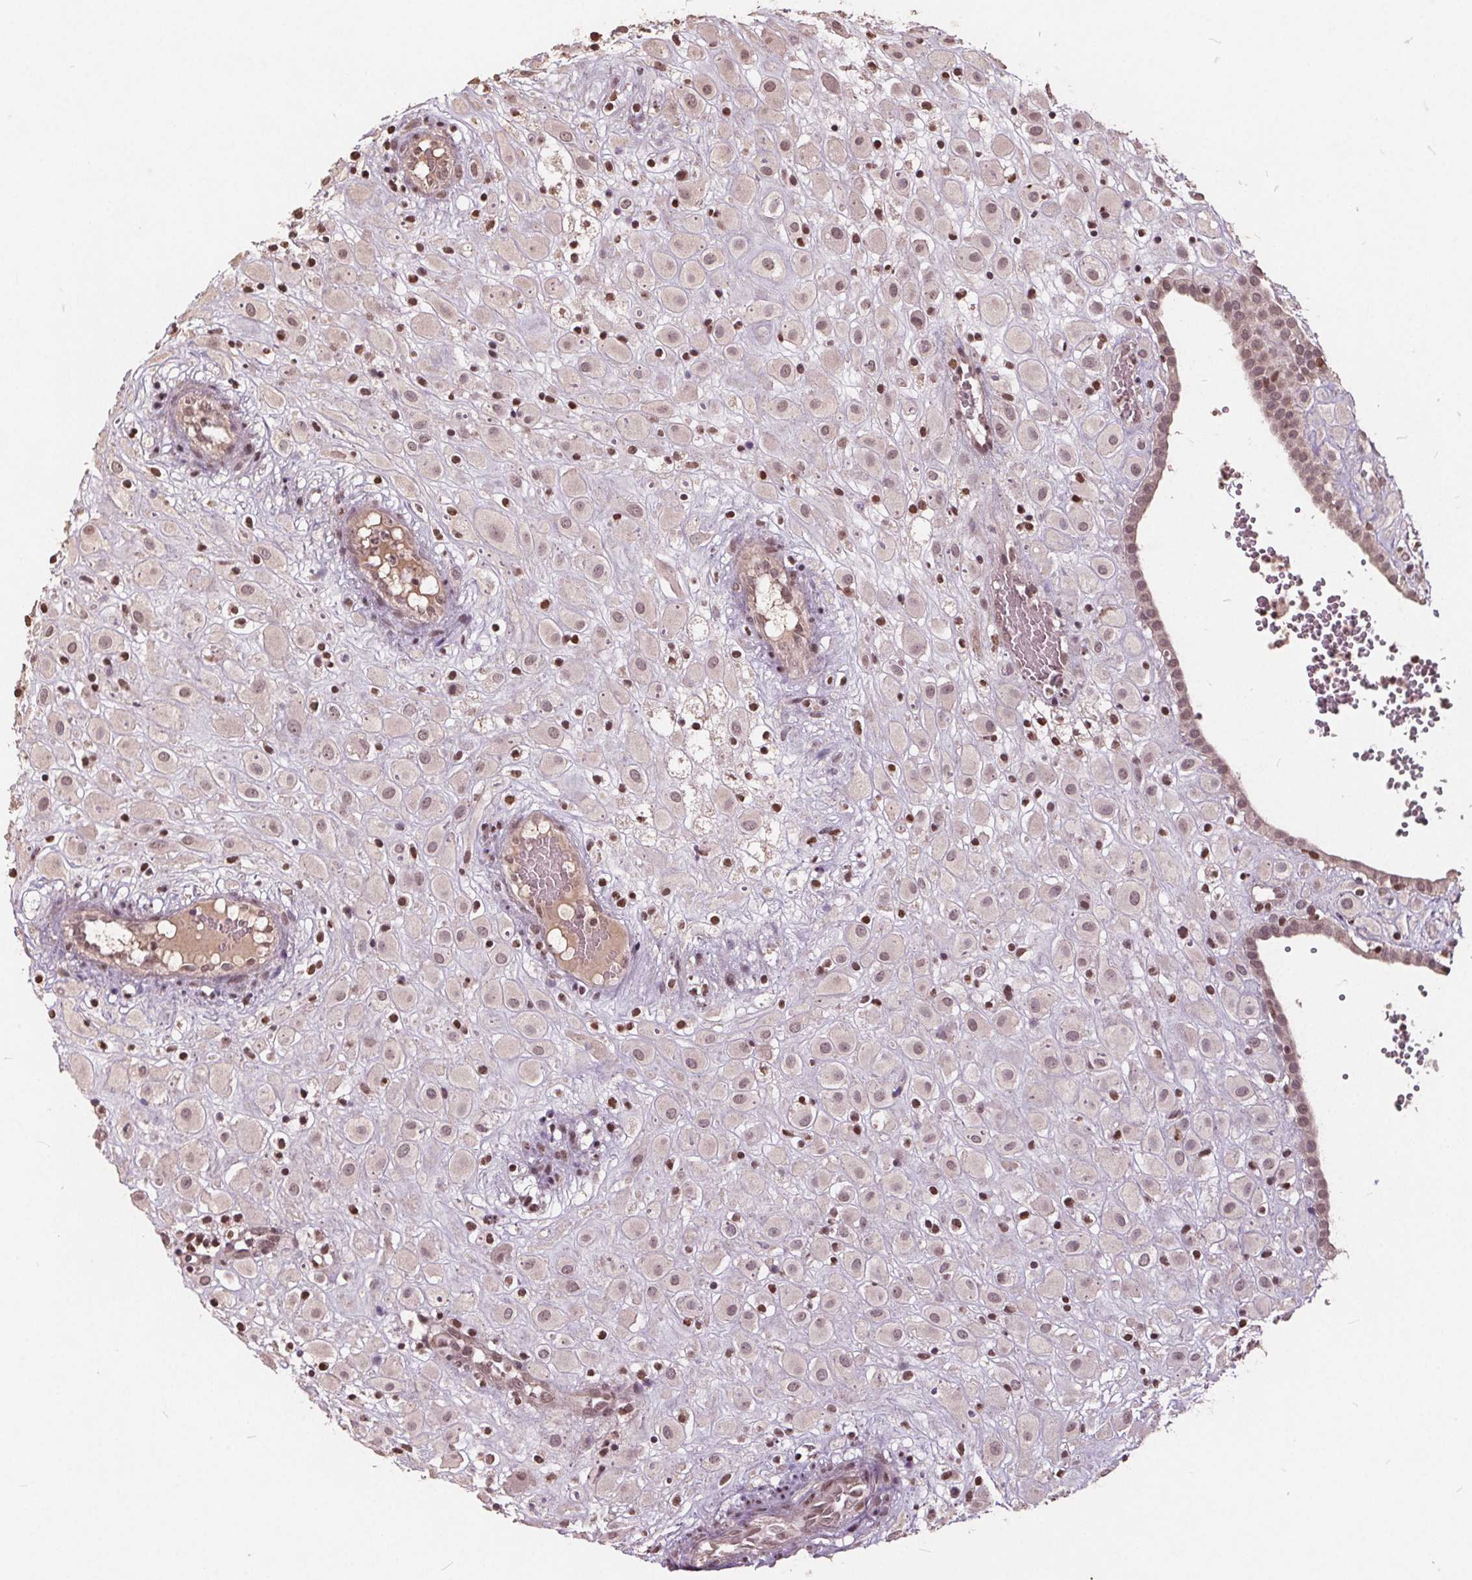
{"staining": {"intensity": "weak", "quantity": ">75%", "location": "nuclear"}, "tissue": "placenta", "cell_type": "Decidual cells", "image_type": "normal", "snomed": [{"axis": "morphology", "description": "Normal tissue, NOS"}, {"axis": "topography", "description": "Placenta"}], "caption": "A brown stain highlights weak nuclear expression of a protein in decidual cells of unremarkable human placenta.", "gene": "DNMT3B", "patient": {"sex": "female", "age": 24}}